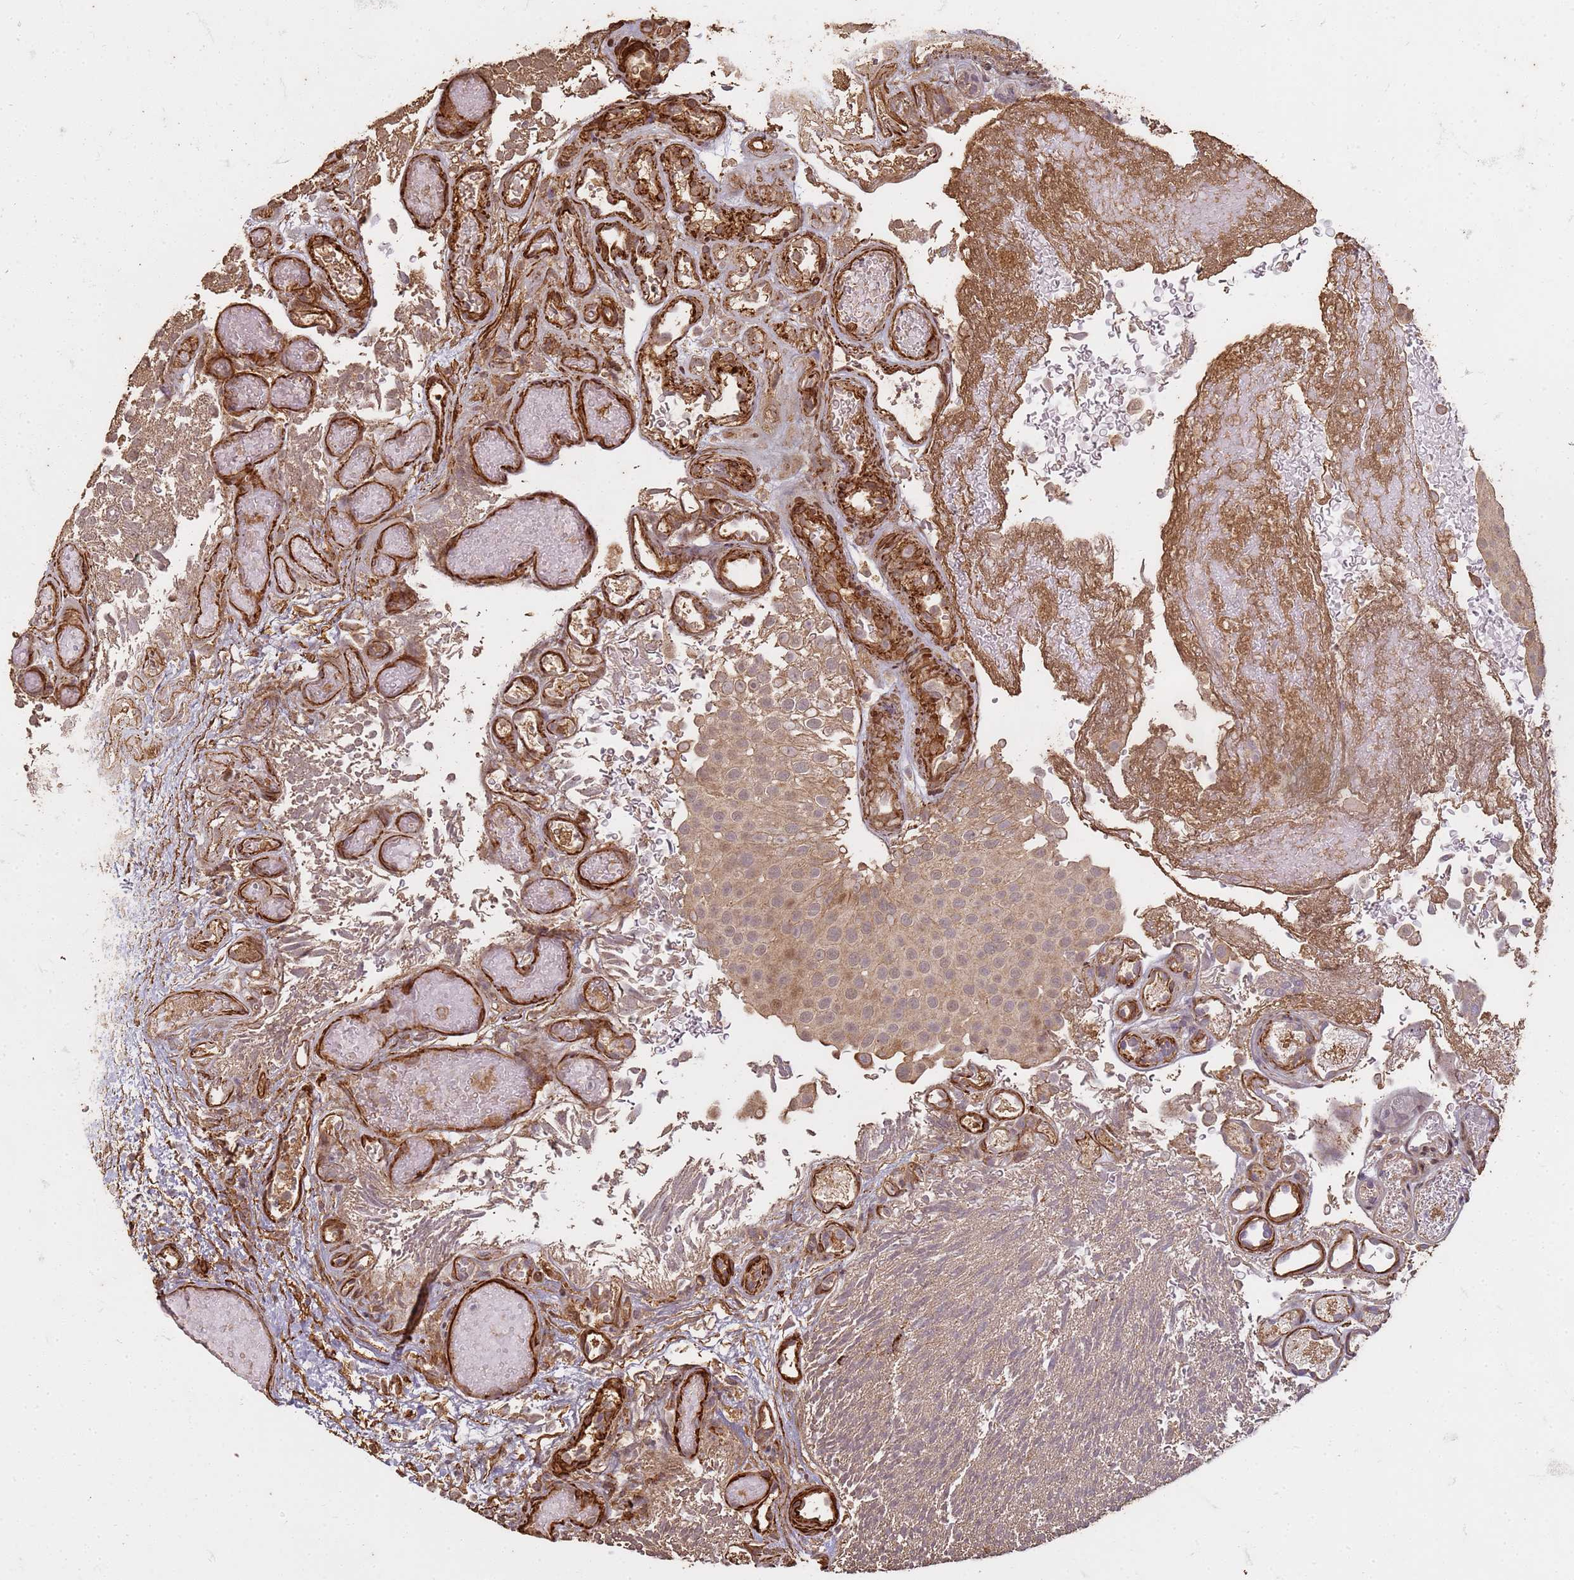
{"staining": {"intensity": "weak", "quantity": "25%-75%", "location": "cytoplasmic/membranous,nuclear"}, "tissue": "urothelial cancer", "cell_type": "Tumor cells", "image_type": "cancer", "snomed": [{"axis": "morphology", "description": "Urothelial carcinoma, Low grade"}, {"axis": "topography", "description": "Urinary bladder"}], "caption": "Immunohistochemical staining of urothelial cancer displays weak cytoplasmic/membranous and nuclear protein positivity in approximately 25%-75% of tumor cells.", "gene": "KIF26A", "patient": {"sex": "male", "age": 78}}